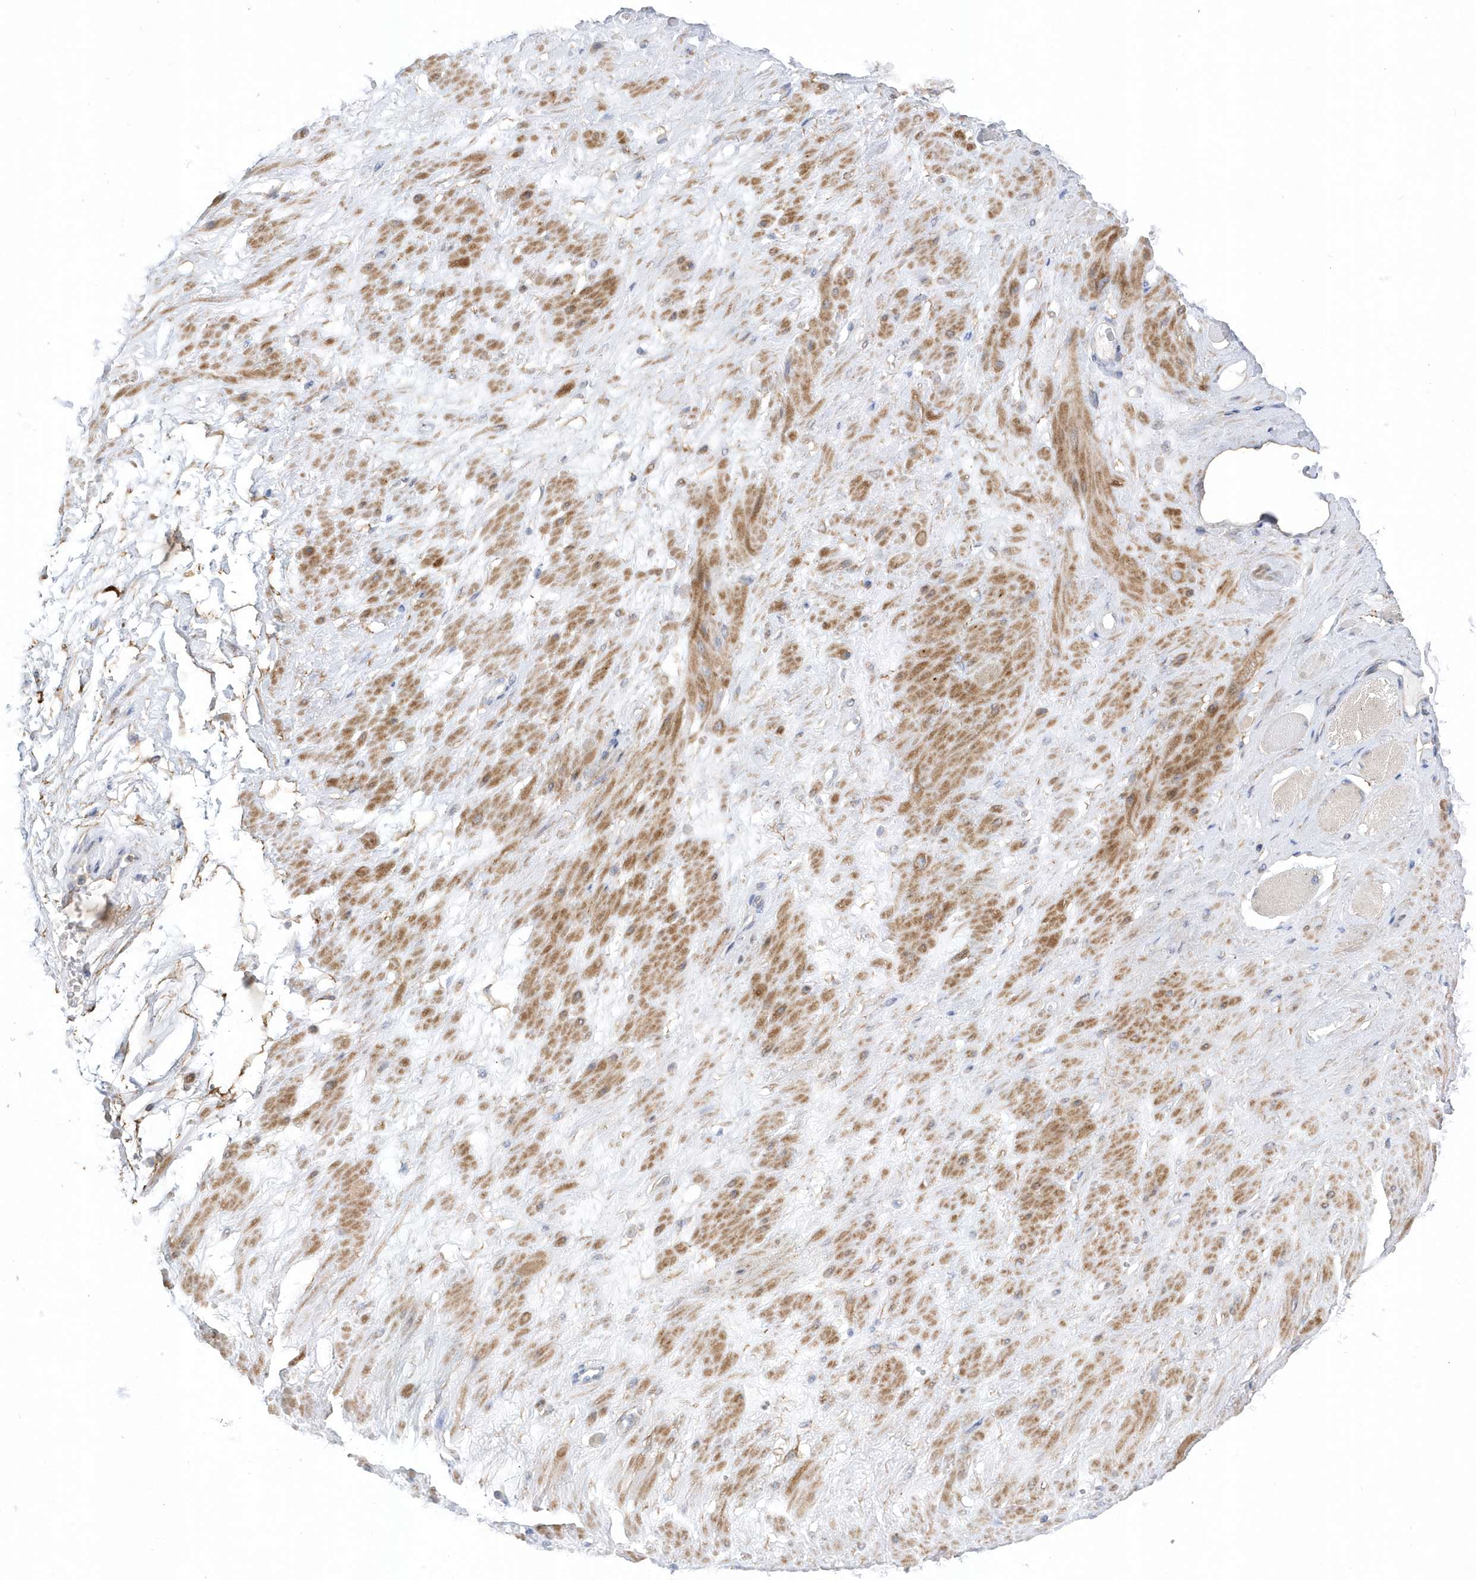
{"staining": {"intensity": "negative", "quantity": "none", "location": "none"}, "tissue": "adipose tissue", "cell_type": "Adipocytes", "image_type": "normal", "snomed": [{"axis": "morphology", "description": "Normal tissue, NOS"}, {"axis": "morphology", "description": "Adenocarcinoma, Low grade"}, {"axis": "topography", "description": "Prostate"}, {"axis": "topography", "description": "Peripheral nerve tissue"}], "caption": "Immunohistochemistry of normal adipose tissue exhibits no positivity in adipocytes. (IHC, brightfield microscopy, high magnification).", "gene": "ANAPC1", "patient": {"sex": "male", "age": 63}}